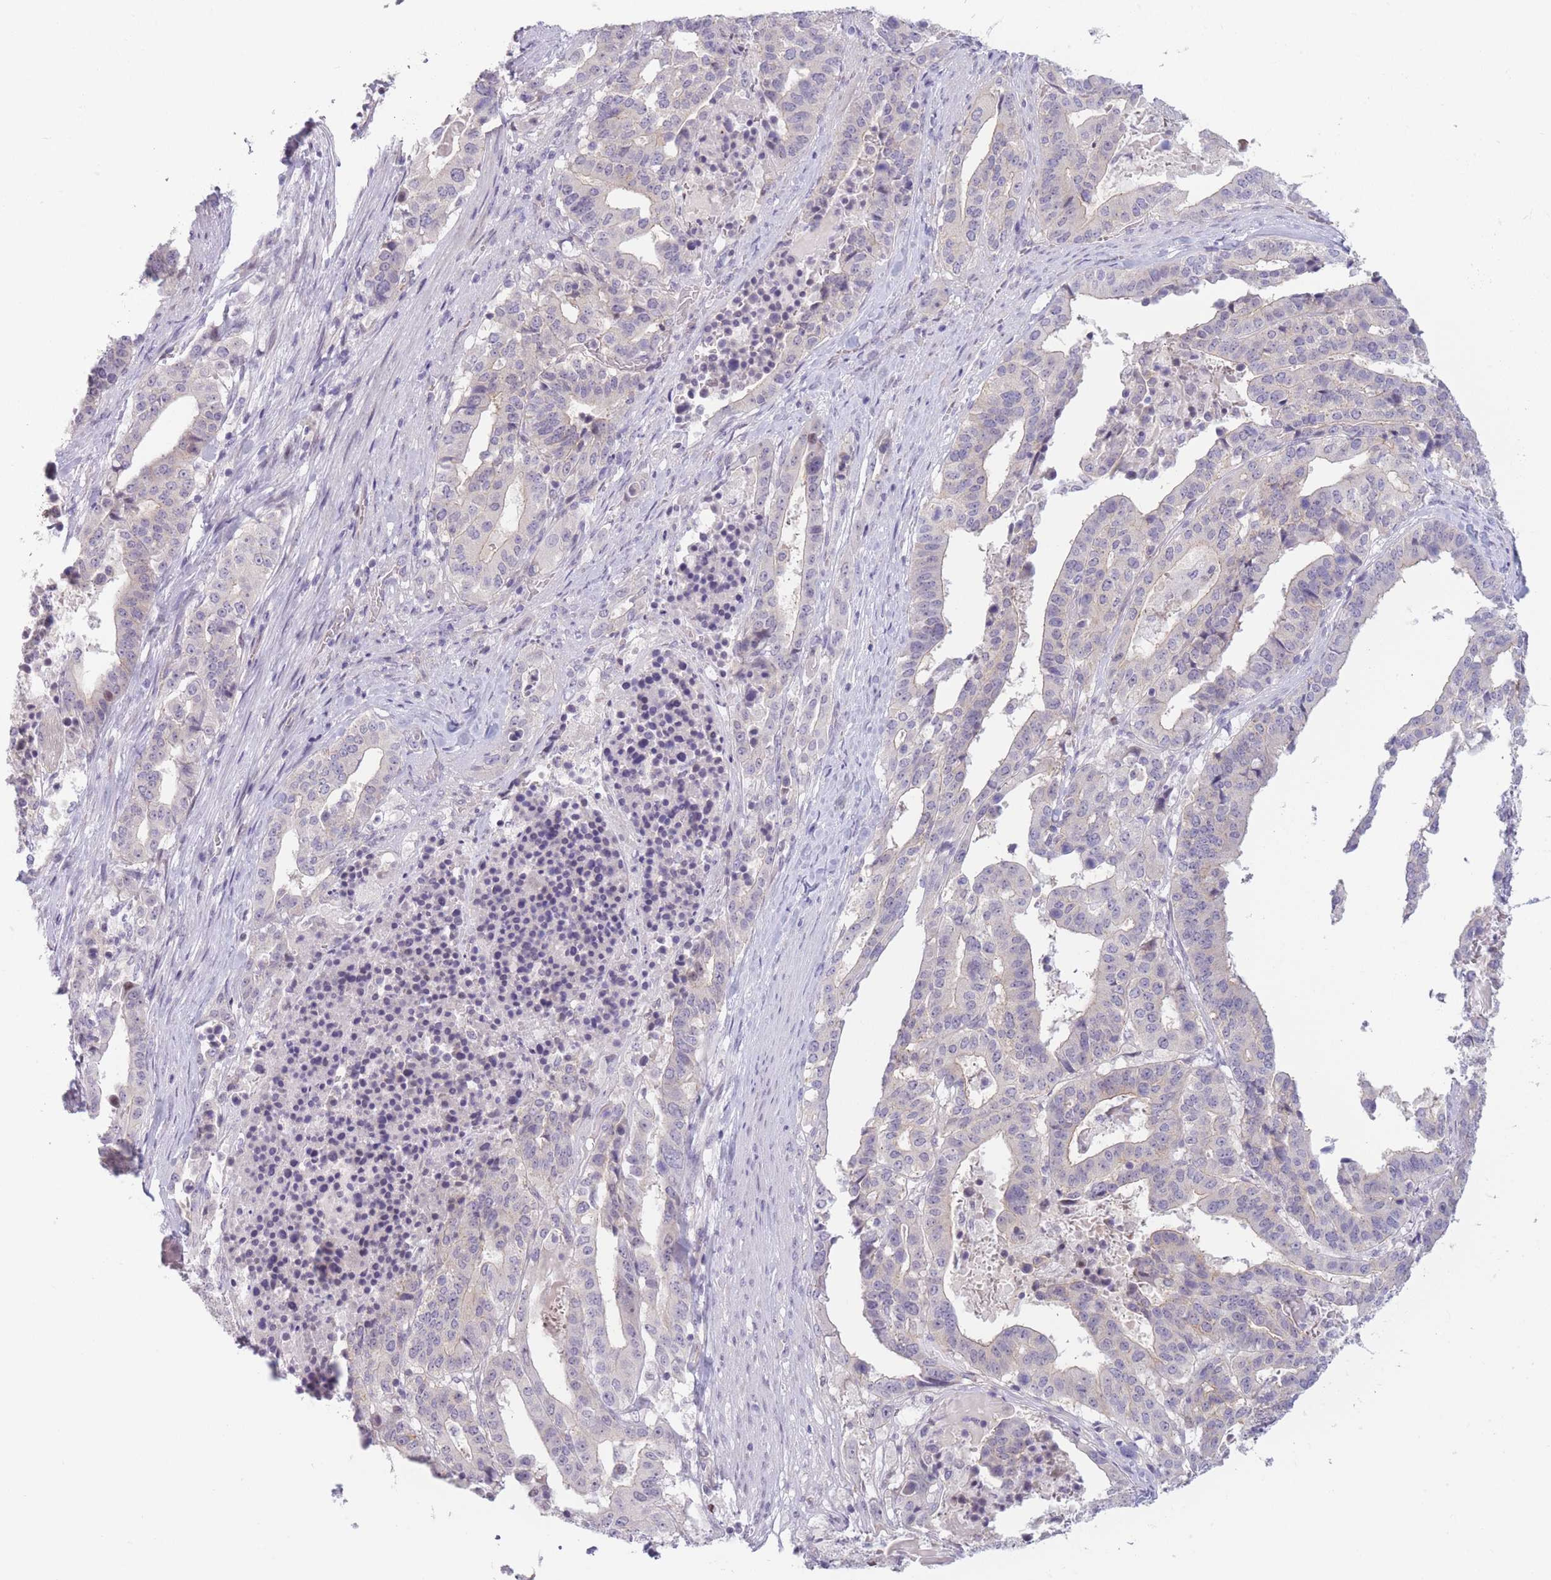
{"staining": {"intensity": "negative", "quantity": "none", "location": "none"}, "tissue": "stomach cancer", "cell_type": "Tumor cells", "image_type": "cancer", "snomed": [{"axis": "morphology", "description": "Adenocarcinoma, NOS"}, {"axis": "topography", "description": "Stomach"}], "caption": "Human stomach cancer (adenocarcinoma) stained for a protein using IHC exhibits no positivity in tumor cells.", "gene": "ZNF439", "patient": {"sex": "male", "age": 48}}